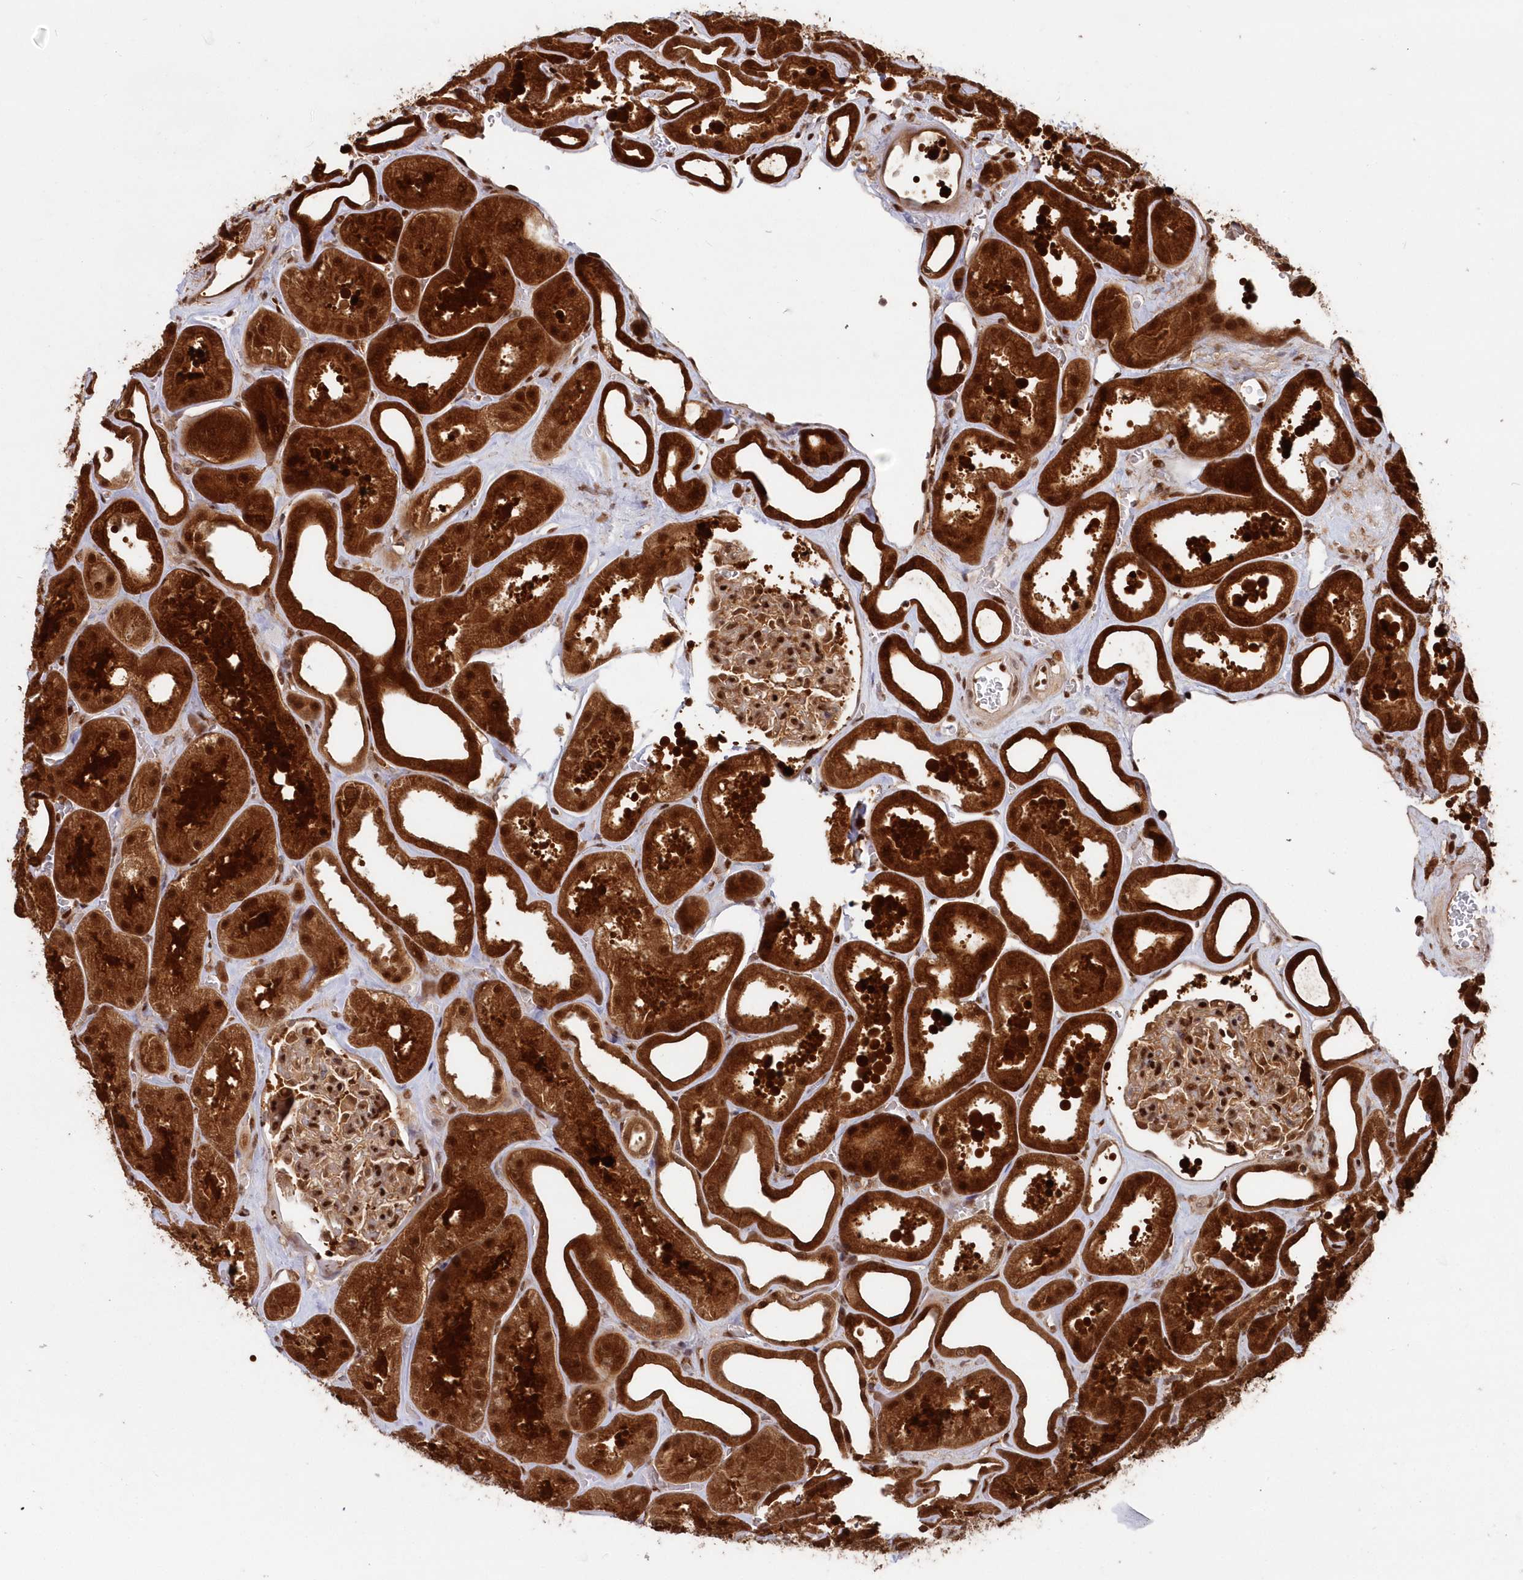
{"staining": {"intensity": "strong", "quantity": ">75%", "location": "cytoplasmic/membranous,nuclear"}, "tissue": "kidney", "cell_type": "Cells in glomeruli", "image_type": "normal", "snomed": [{"axis": "morphology", "description": "Normal tissue, NOS"}, {"axis": "morphology", "description": "Adenocarcinoma, NOS"}, {"axis": "topography", "description": "Kidney"}], "caption": "Immunohistochemical staining of benign kidney demonstrates >75% levels of strong cytoplasmic/membranous,nuclear protein positivity in about >75% of cells in glomeruli. (Stains: DAB (3,3'-diaminobenzidine) in brown, nuclei in blue, Microscopy: brightfield microscopy at high magnification).", "gene": "ABHD14B", "patient": {"sex": "female", "age": 68}}